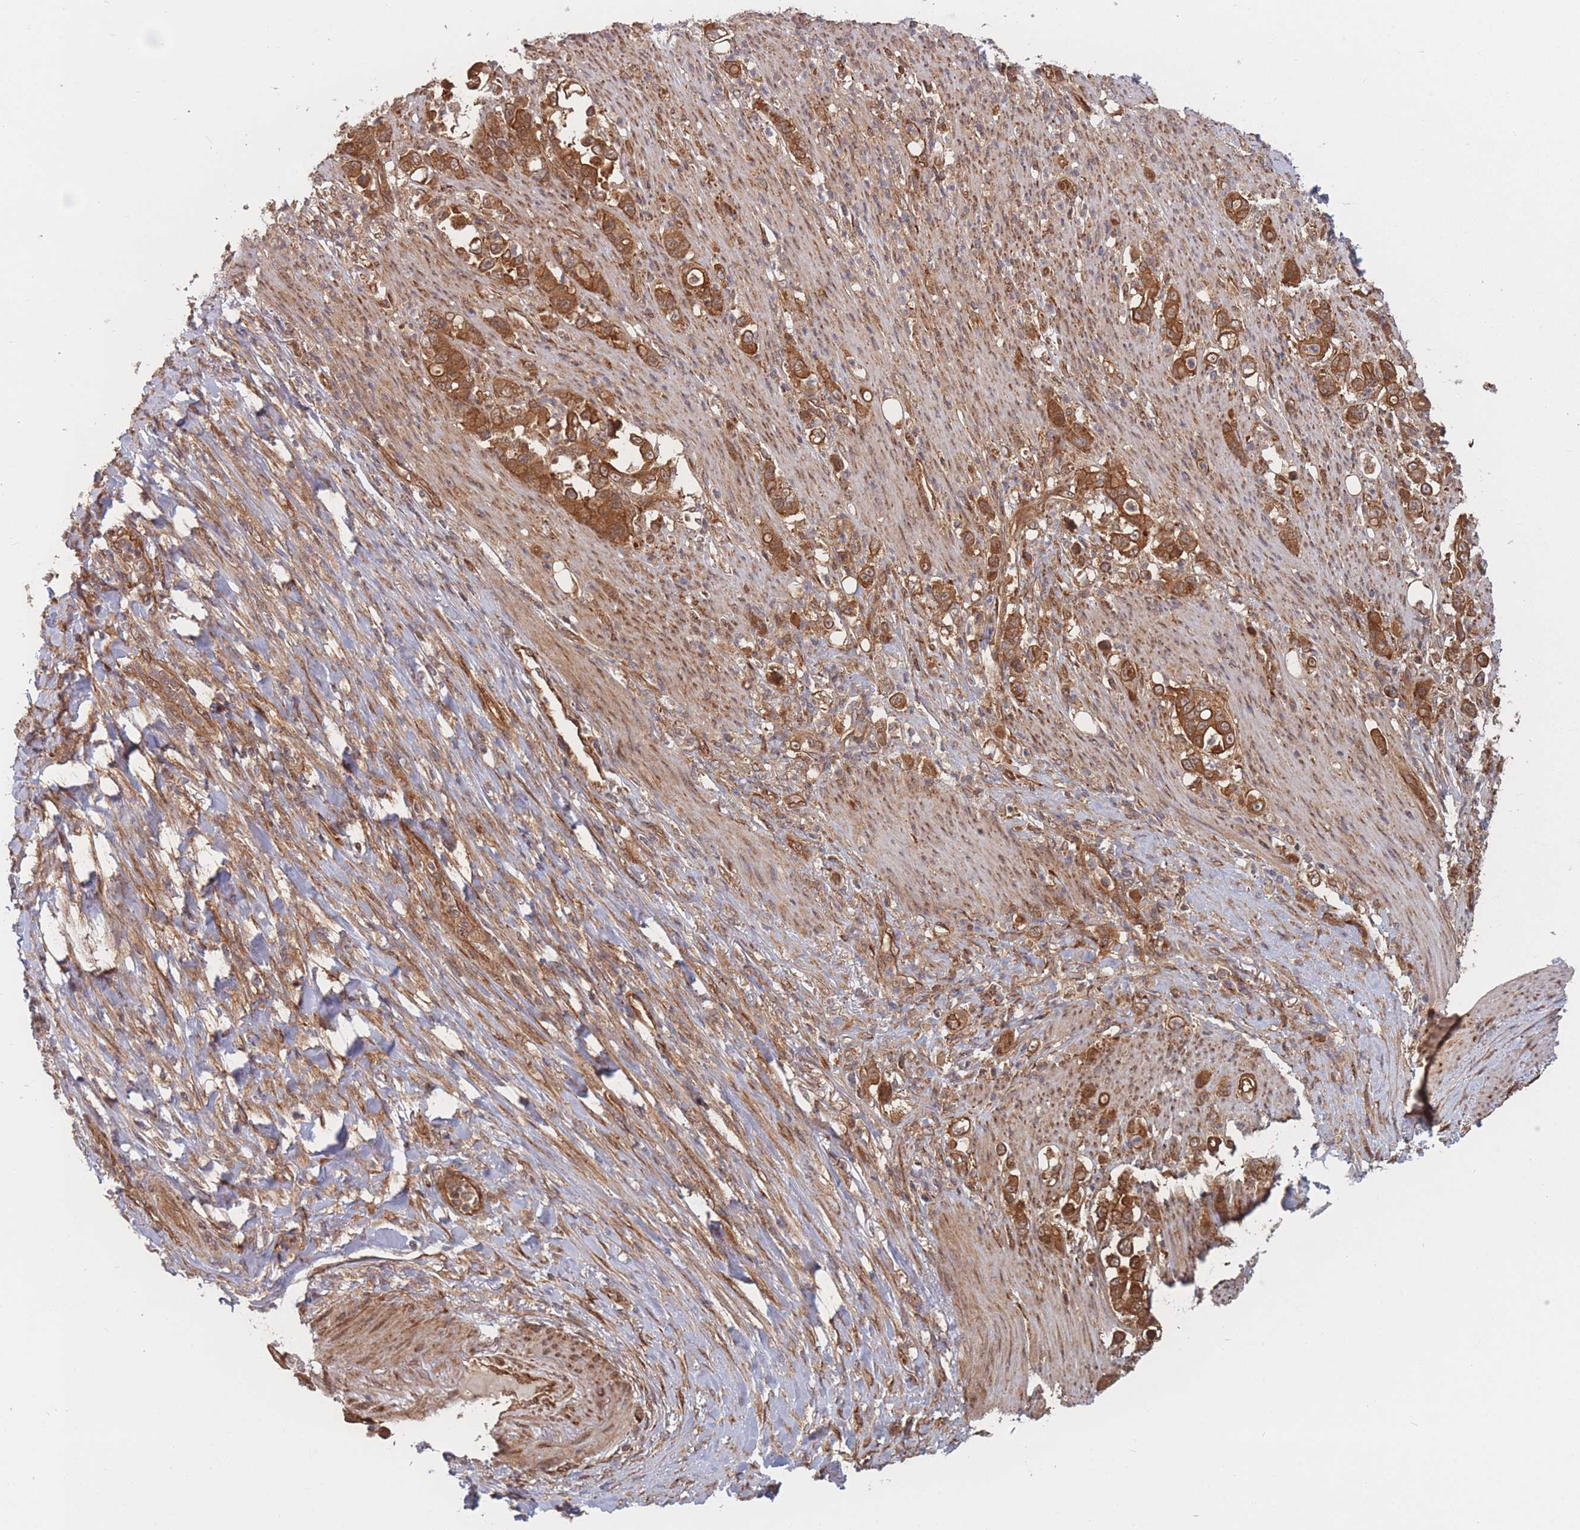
{"staining": {"intensity": "strong", "quantity": ">75%", "location": "cytoplasmic/membranous"}, "tissue": "stomach cancer", "cell_type": "Tumor cells", "image_type": "cancer", "snomed": [{"axis": "morphology", "description": "Normal tissue, NOS"}, {"axis": "morphology", "description": "Adenocarcinoma, NOS"}, {"axis": "topography", "description": "Stomach"}], "caption": "About >75% of tumor cells in stomach adenocarcinoma show strong cytoplasmic/membranous protein staining as visualized by brown immunohistochemical staining.", "gene": "PODXL2", "patient": {"sex": "female", "age": 79}}